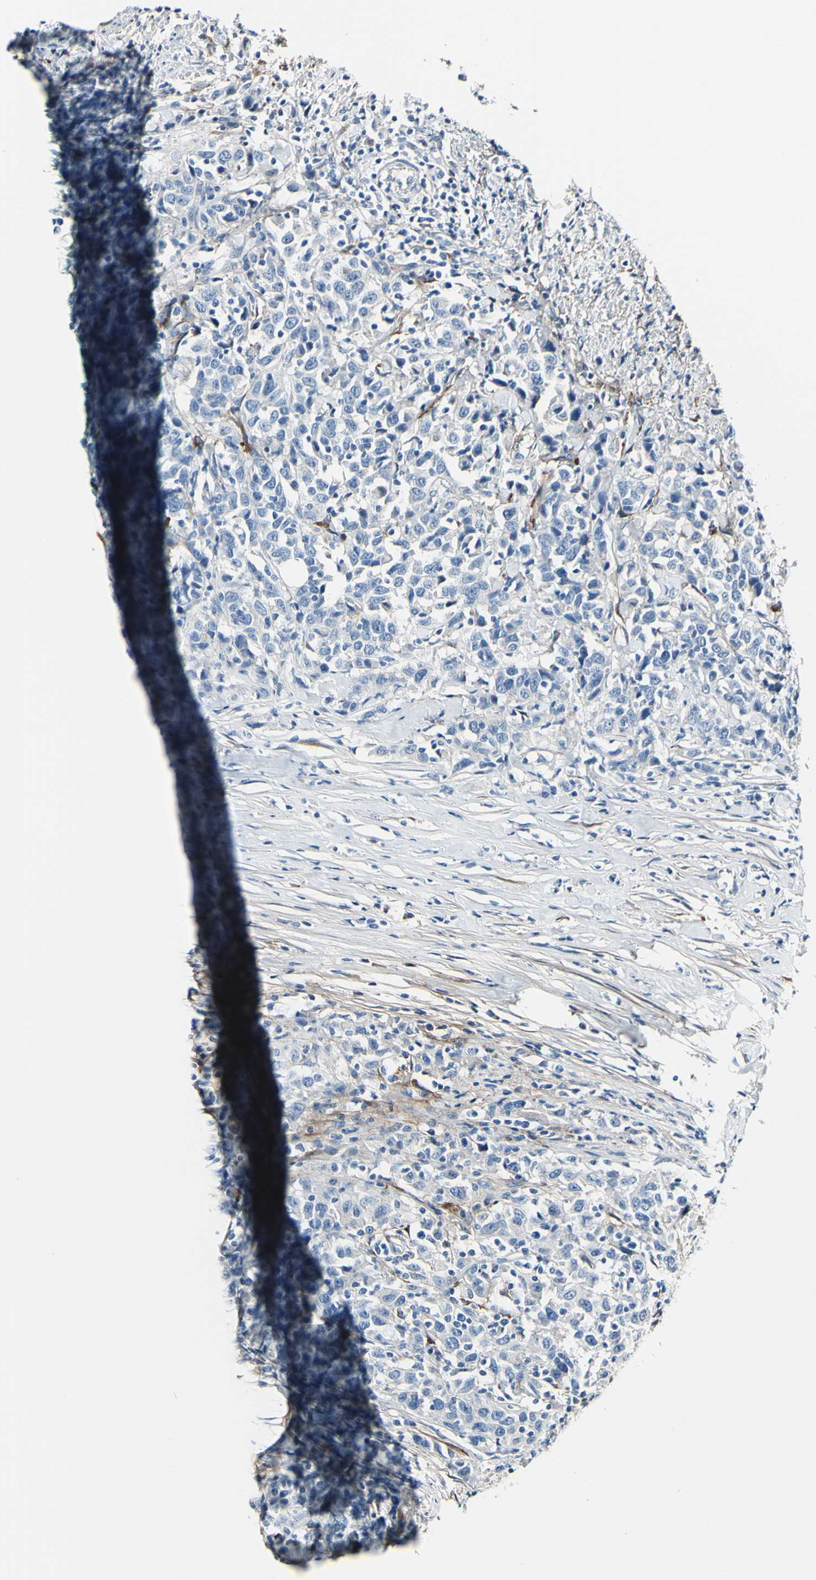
{"staining": {"intensity": "negative", "quantity": "none", "location": "none"}, "tissue": "urothelial cancer", "cell_type": "Tumor cells", "image_type": "cancer", "snomed": [{"axis": "morphology", "description": "Urothelial carcinoma, High grade"}, {"axis": "topography", "description": "Urinary bladder"}], "caption": "A photomicrograph of high-grade urothelial carcinoma stained for a protein displays no brown staining in tumor cells.", "gene": "COL6A3", "patient": {"sex": "male", "age": 61}}